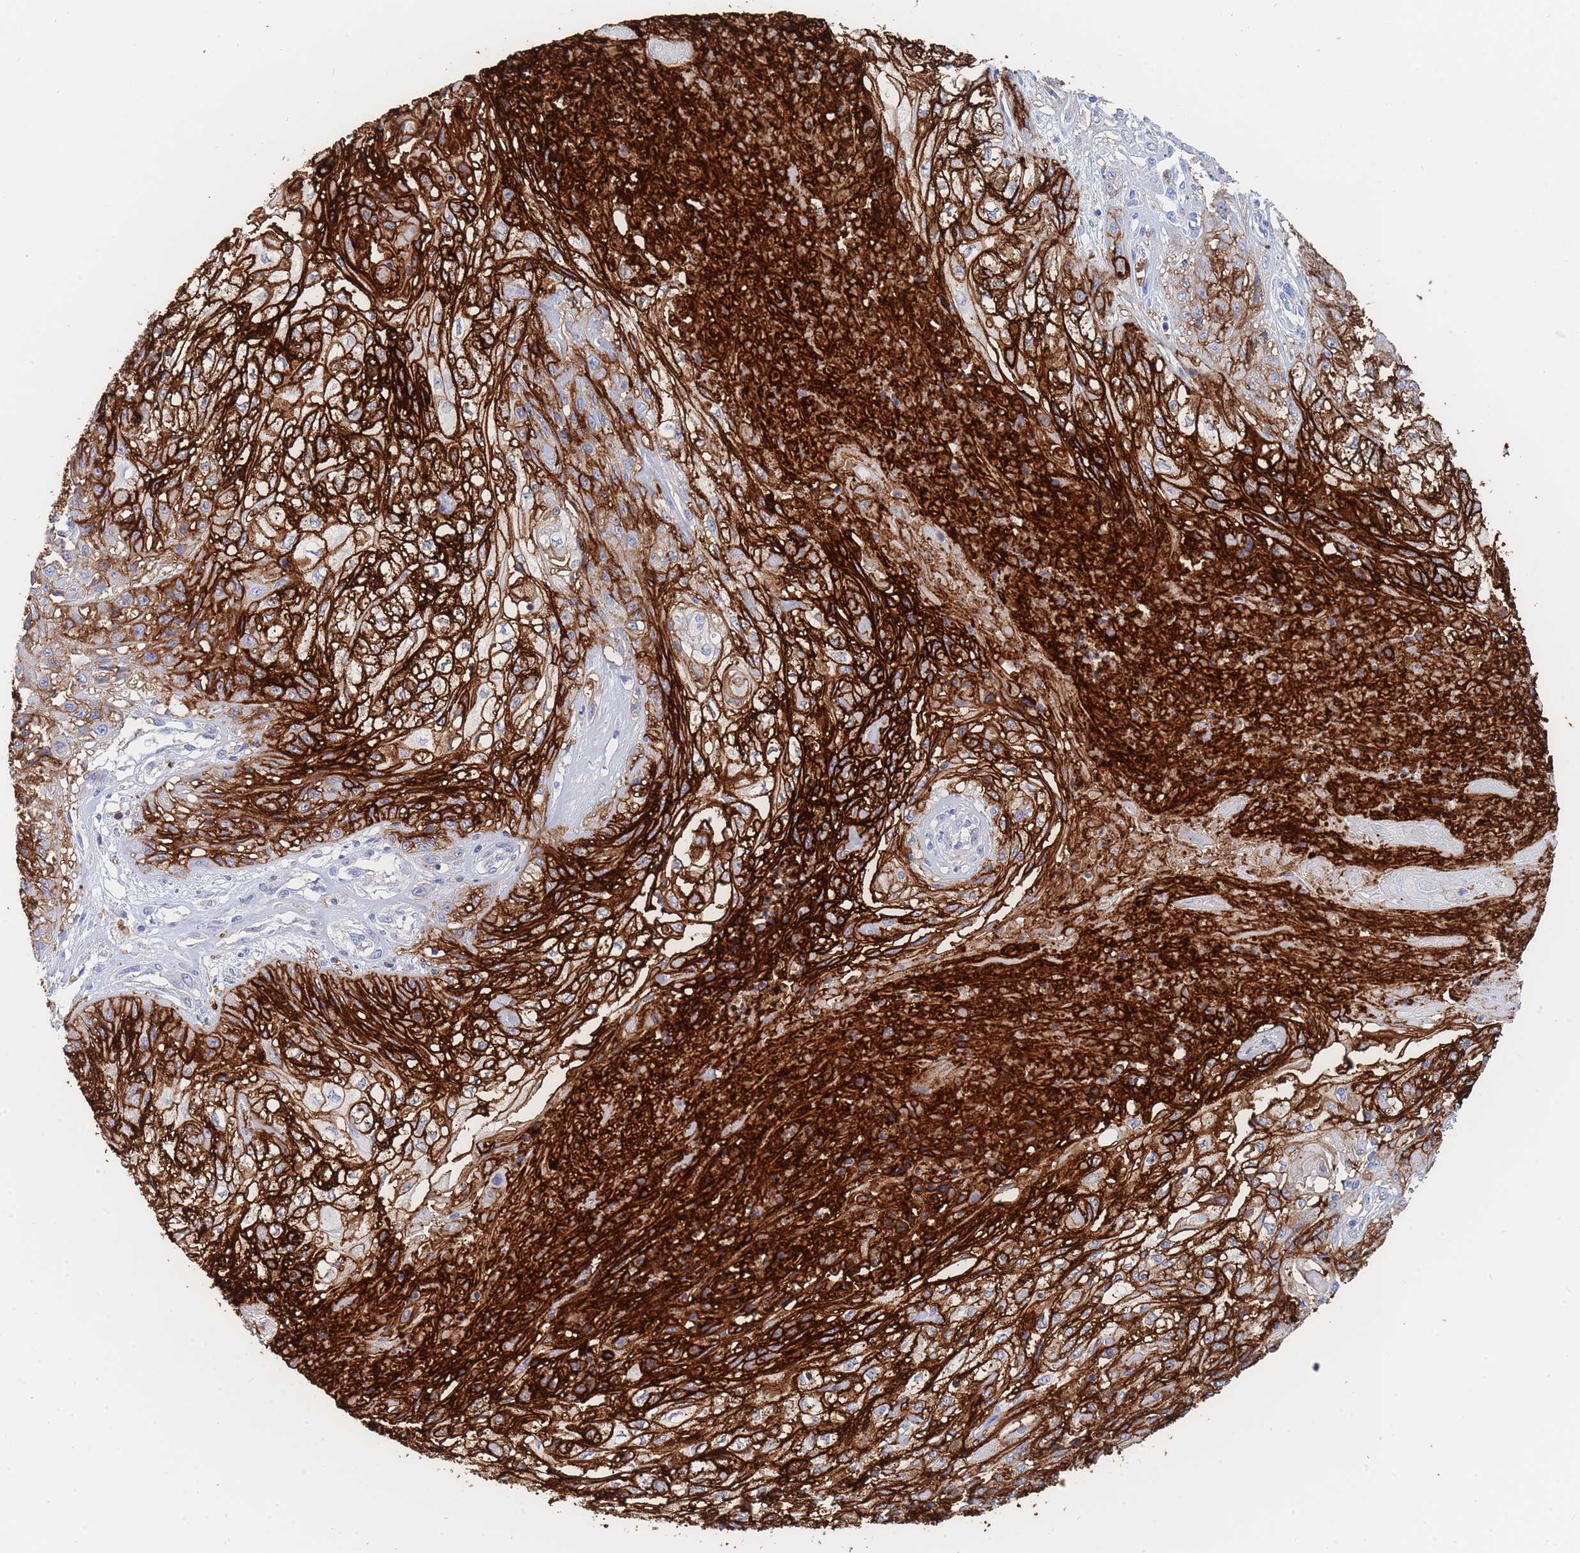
{"staining": {"intensity": "strong", "quantity": ">75%", "location": "cytoplasmic/membranous"}, "tissue": "skin cancer", "cell_type": "Tumor cells", "image_type": "cancer", "snomed": [{"axis": "morphology", "description": "Squamous cell carcinoma, NOS"}, {"axis": "morphology", "description": "Squamous cell carcinoma, metastatic, NOS"}, {"axis": "topography", "description": "Skin"}, {"axis": "topography", "description": "Lymph node"}], "caption": "IHC histopathology image of human skin cancer (squamous cell carcinoma) stained for a protein (brown), which exhibits high levels of strong cytoplasmic/membranous expression in about >75% of tumor cells.", "gene": "SLC2A1", "patient": {"sex": "male", "age": 75}}